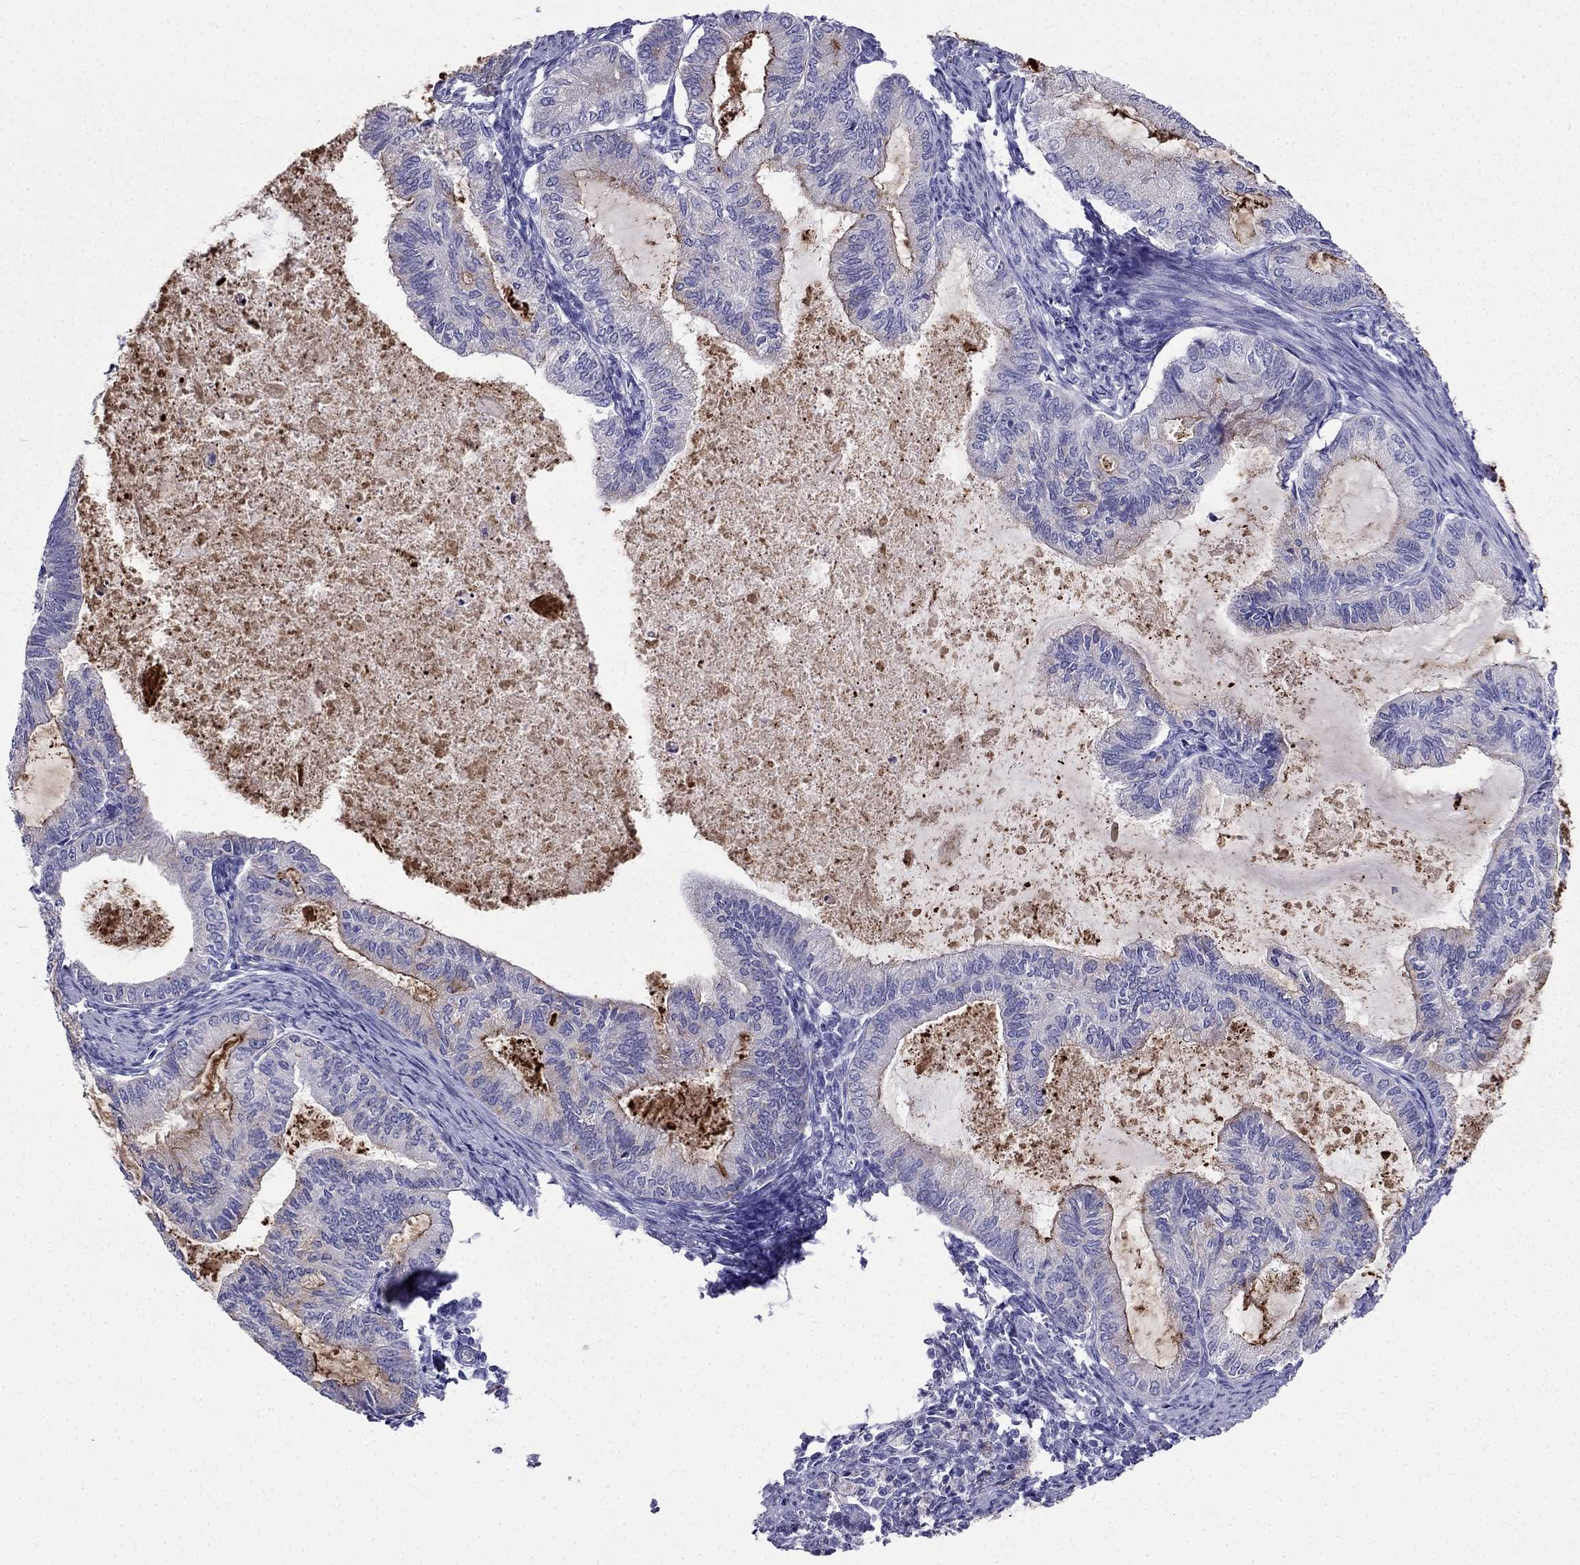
{"staining": {"intensity": "negative", "quantity": "none", "location": "none"}, "tissue": "endometrial cancer", "cell_type": "Tumor cells", "image_type": "cancer", "snomed": [{"axis": "morphology", "description": "Adenocarcinoma, NOS"}, {"axis": "topography", "description": "Endometrium"}], "caption": "Immunohistochemical staining of adenocarcinoma (endometrial) exhibits no significant staining in tumor cells. (Stains: DAB immunohistochemistry (IHC) with hematoxylin counter stain, Microscopy: brightfield microscopy at high magnification).", "gene": "PTH", "patient": {"sex": "female", "age": 86}}